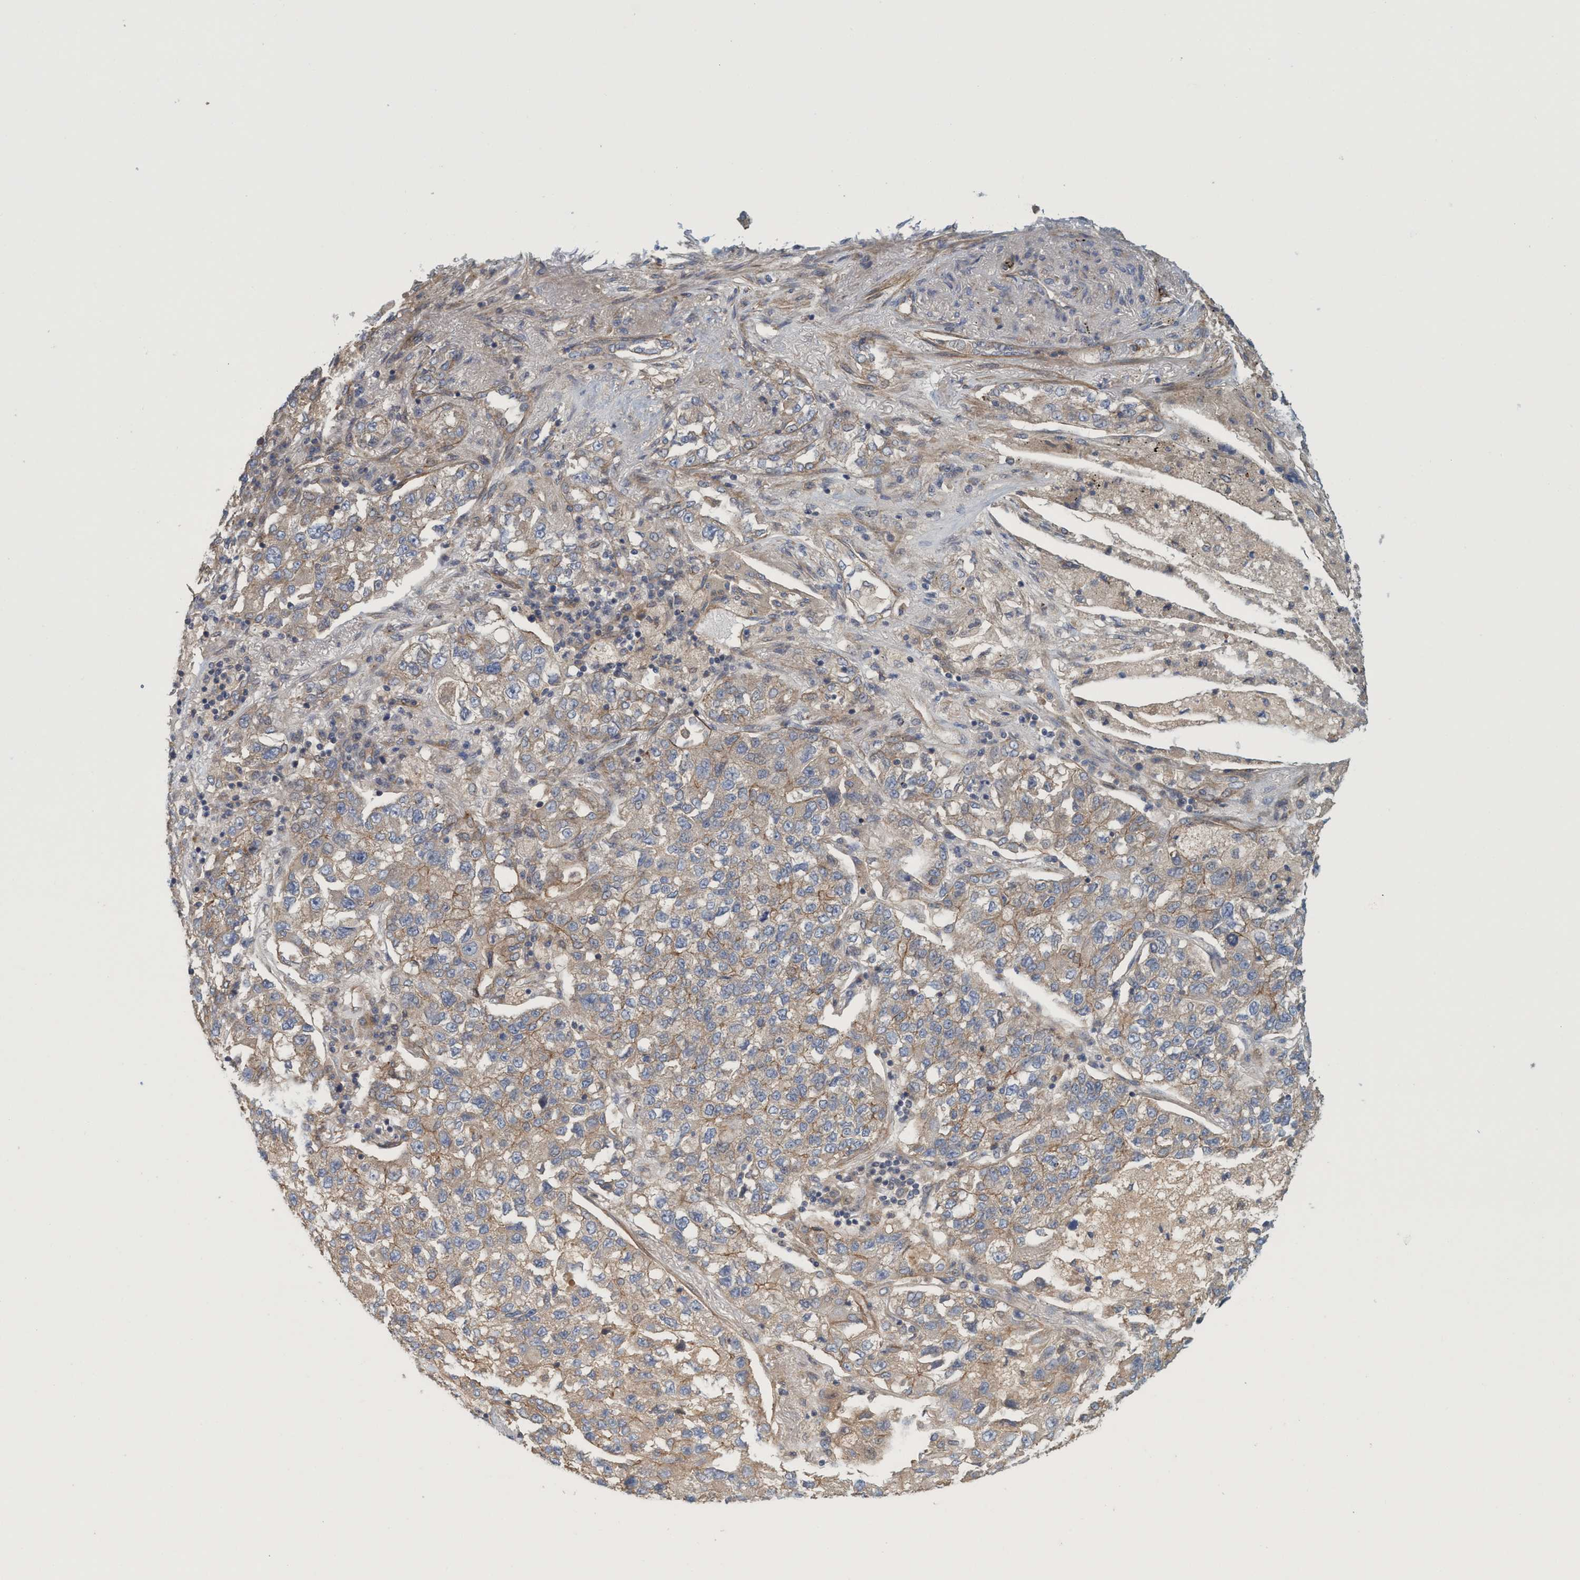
{"staining": {"intensity": "moderate", "quantity": ">75%", "location": "cytoplasmic/membranous"}, "tissue": "lung cancer", "cell_type": "Tumor cells", "image_type": "cancer", "snomed": [{"axis": "morphology", "description": "Adenocarcinoma, NOS"}, {"axis": "topography", "description": "Lung"}], "caption": "High-power microscopy captured an IHC photomicrograph of adenocarcinoma (lung), revealing moderate cytoplasmic/membranous positivity in approximately >75% of tumor cells.", "gene": "SPECC1", "patient": {"sex": "male", "age": 49}}